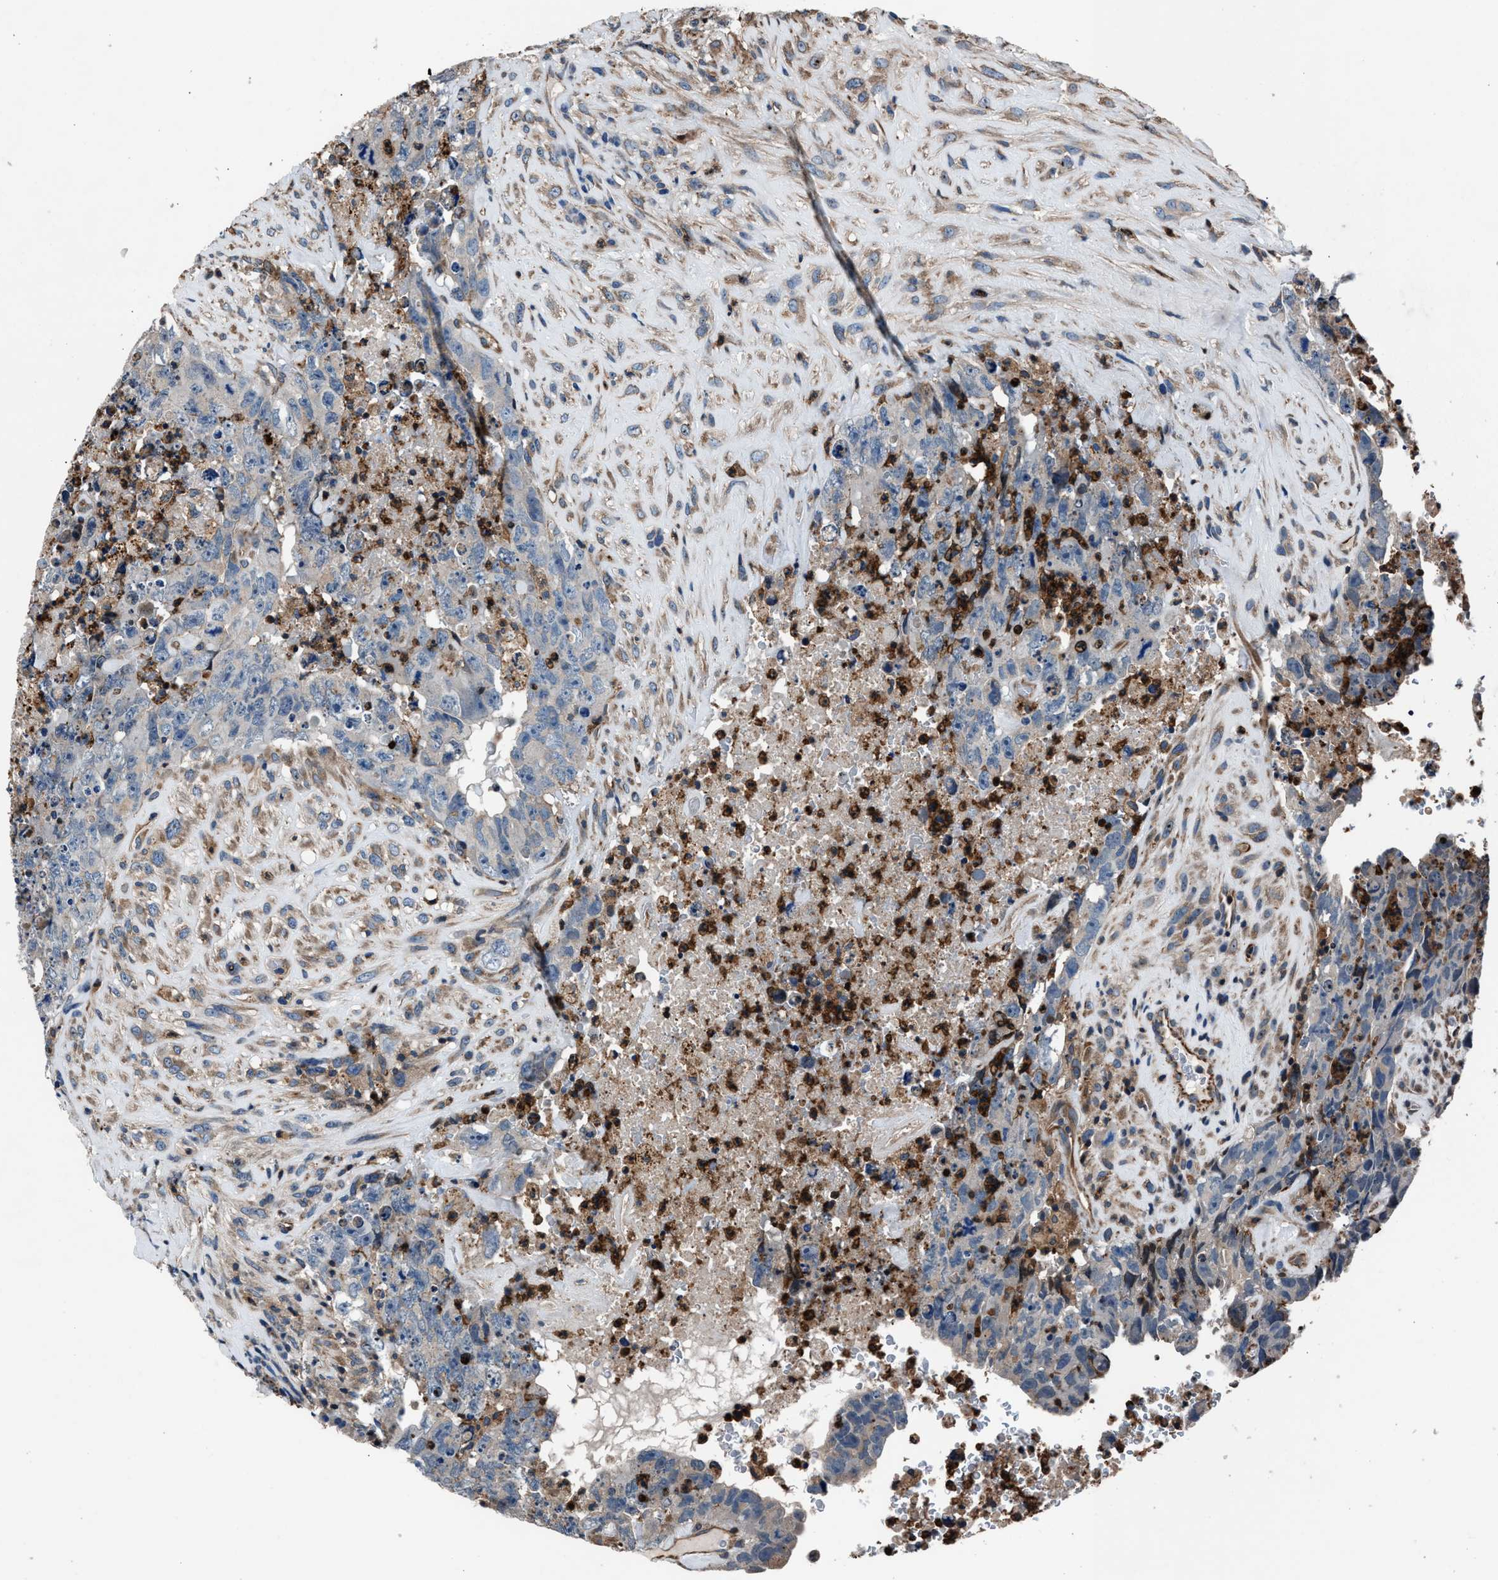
{"staining": {"intensity": "negative", "quantity": "none", "location": "none"}, "tissue": "testis cancer", "cell_type": "Tumor cells", "image_type": "cancer", "snomed": [{"axis": "morphology", "description": "Carcinoma, Embryonal, NOS"}, {"axis": "topography", "description": "Testis"}], "caption": "DAB (3,3'-diaminobenzidine) immunohistochemical staining of testis cancer exhibits no significant staining in tumor cells. (Brightfield microscopy of DAB (3,3'-diaminobenzidine) immunohistochemistry at high magnification).", "gene": "MFSD11", "patient": {"sex": "male", "age": 32}}